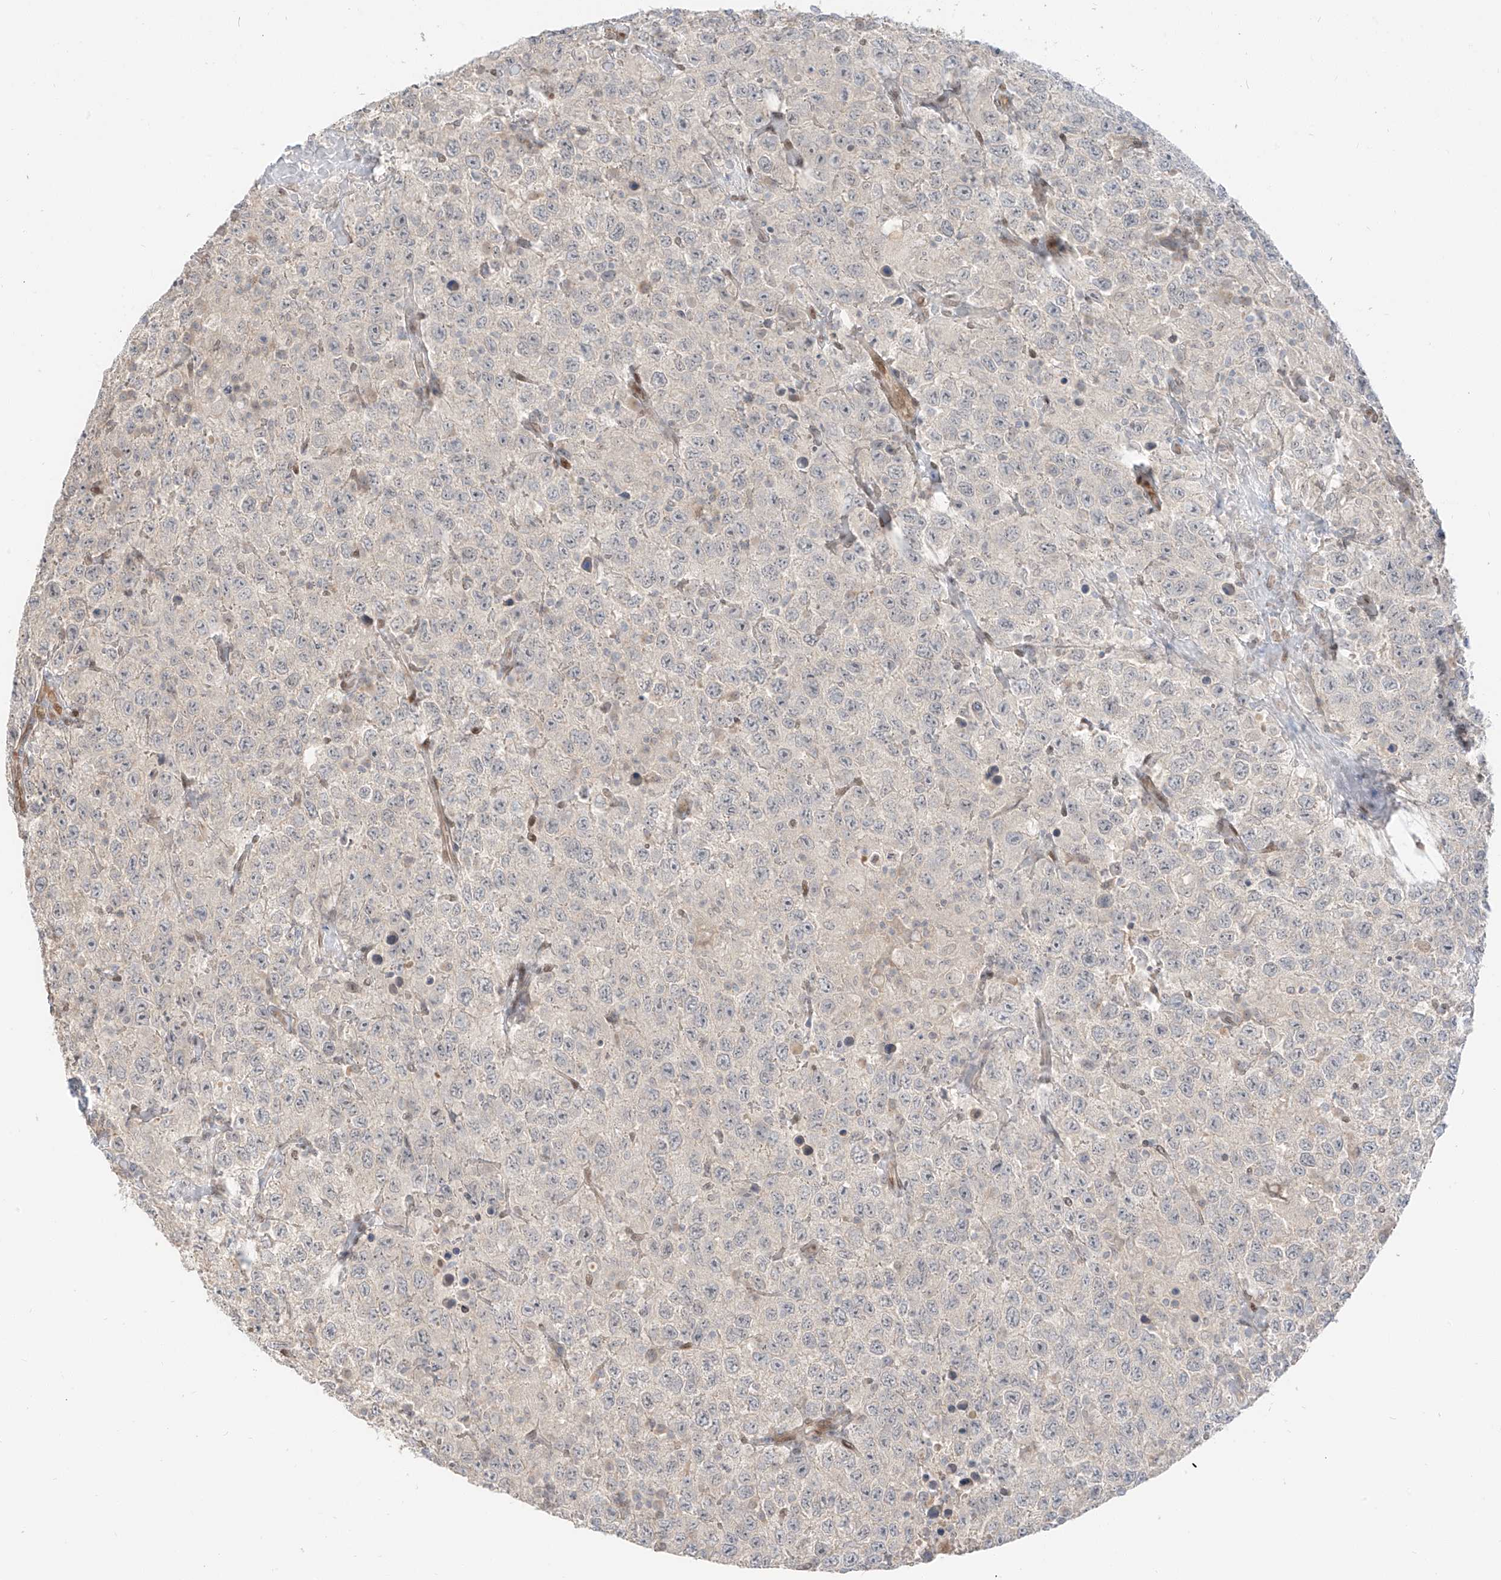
{"staining": {"intensity": "negative", "quantity": "none", "location": "none"}, "tissue": "testis cancer", "cell_type": "Tumor cells", "image_type": "cancer", "snomed": [{"axis": "morphology", "description": "Seminoma, NOS"}, {"axis": "topography", "description": "Testis"}], "caption": "Protein analysis of seminoma (testis) displays no significant expression in tumor cells.", "gene": "ZNF774", "patient": {"sex": "male", "age": 41}}